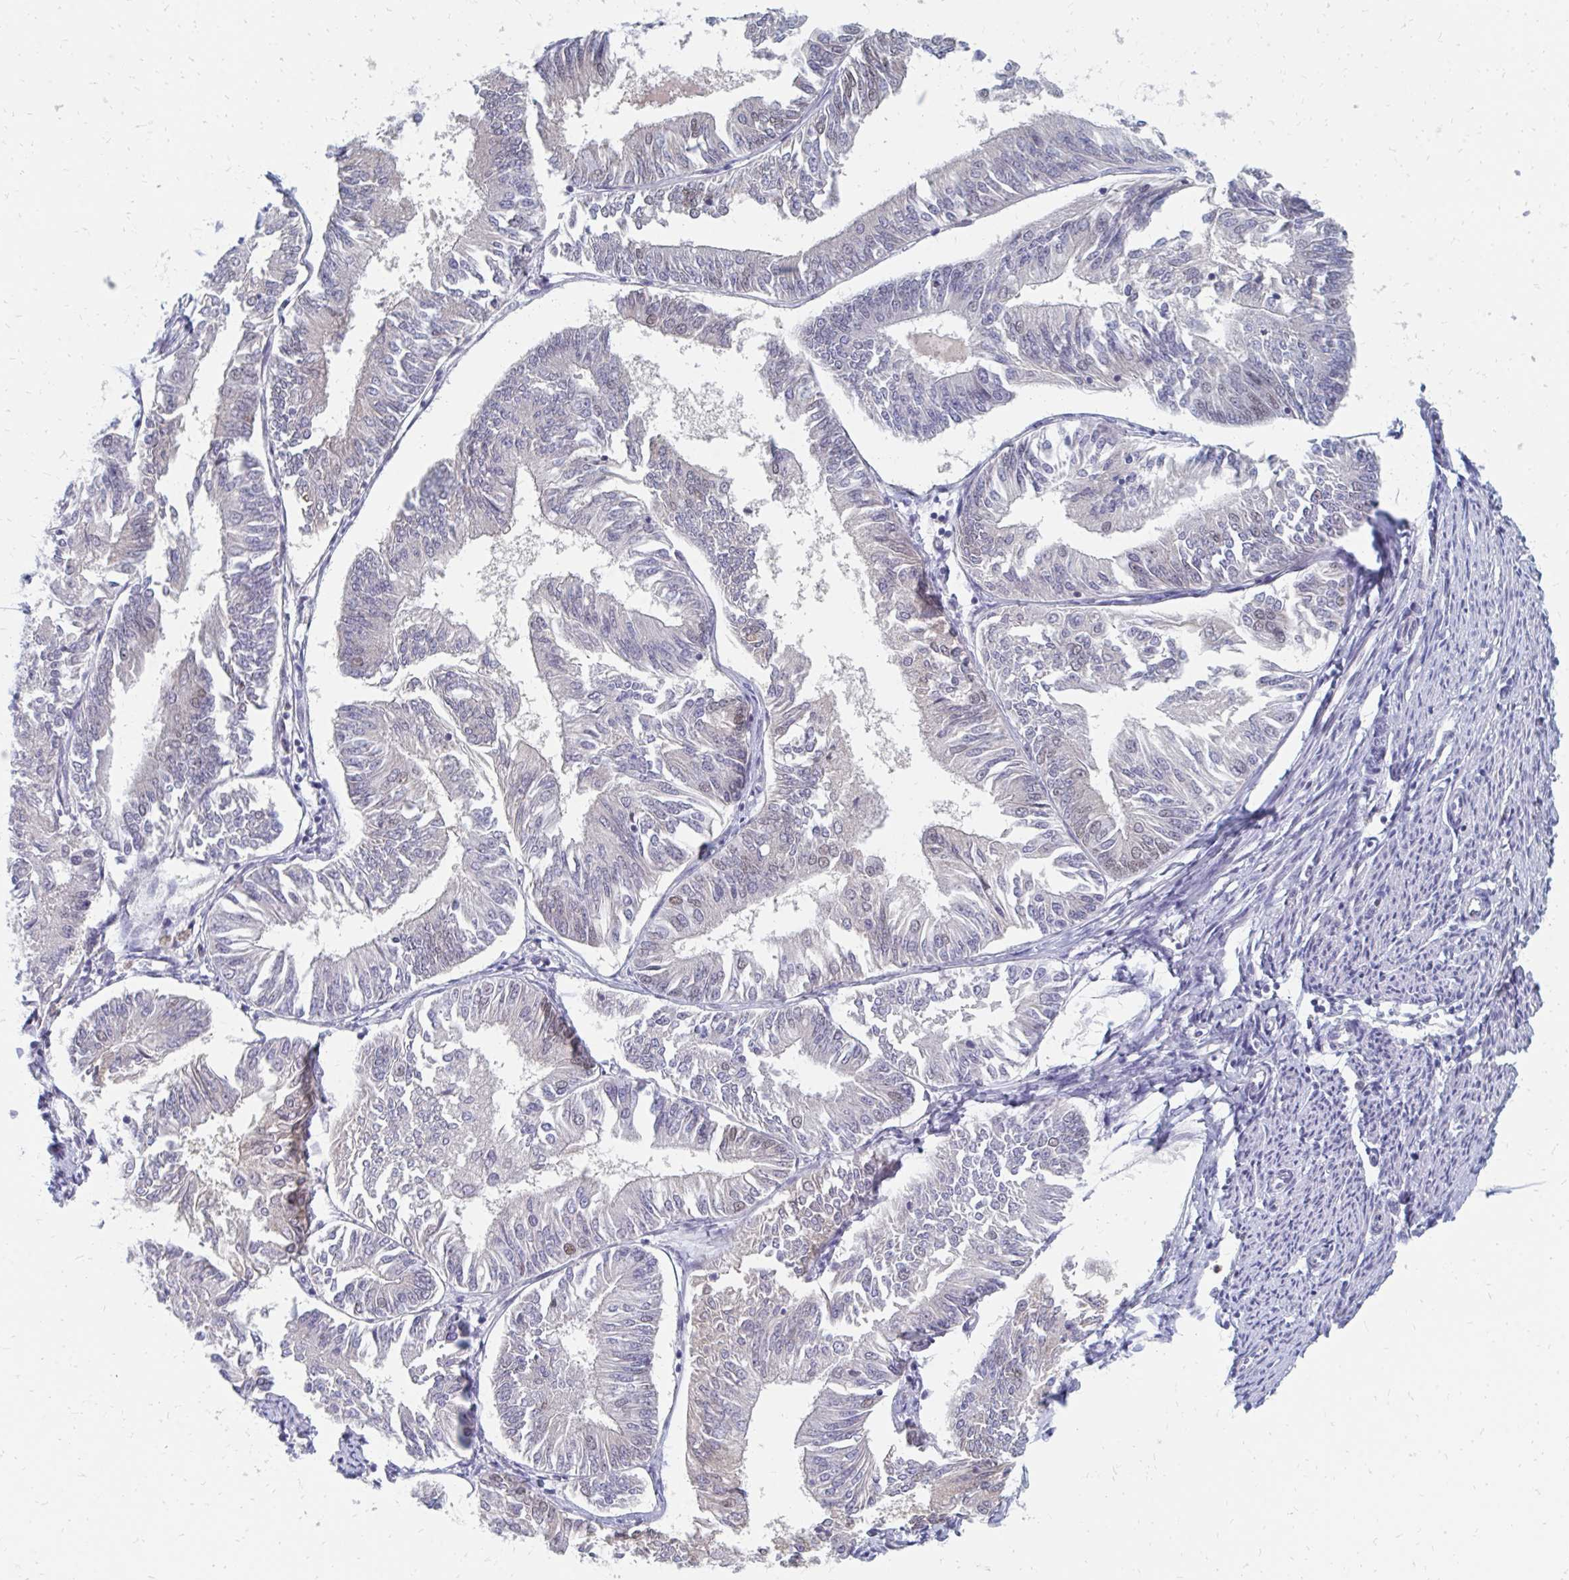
{"staining": {"intensity": "negative", "quantity": "none", "location": "none"}, "tissue": "endometrial cancer", "cell_type": "Tumor cells", "image_type": "cancer", "snomed": [{"axis": "morphology", "description": "Adenocarcinoma, NOS"}, {"axis": "topography", "description": "Endometrium"}], "caption": "This is an IHC photomicrograph of human endometrial cancer (adenocarcinoma). There is no positivity in tumor cells.", "gene": "PLK3", "patient": {"sex": "female", "age": 58}}